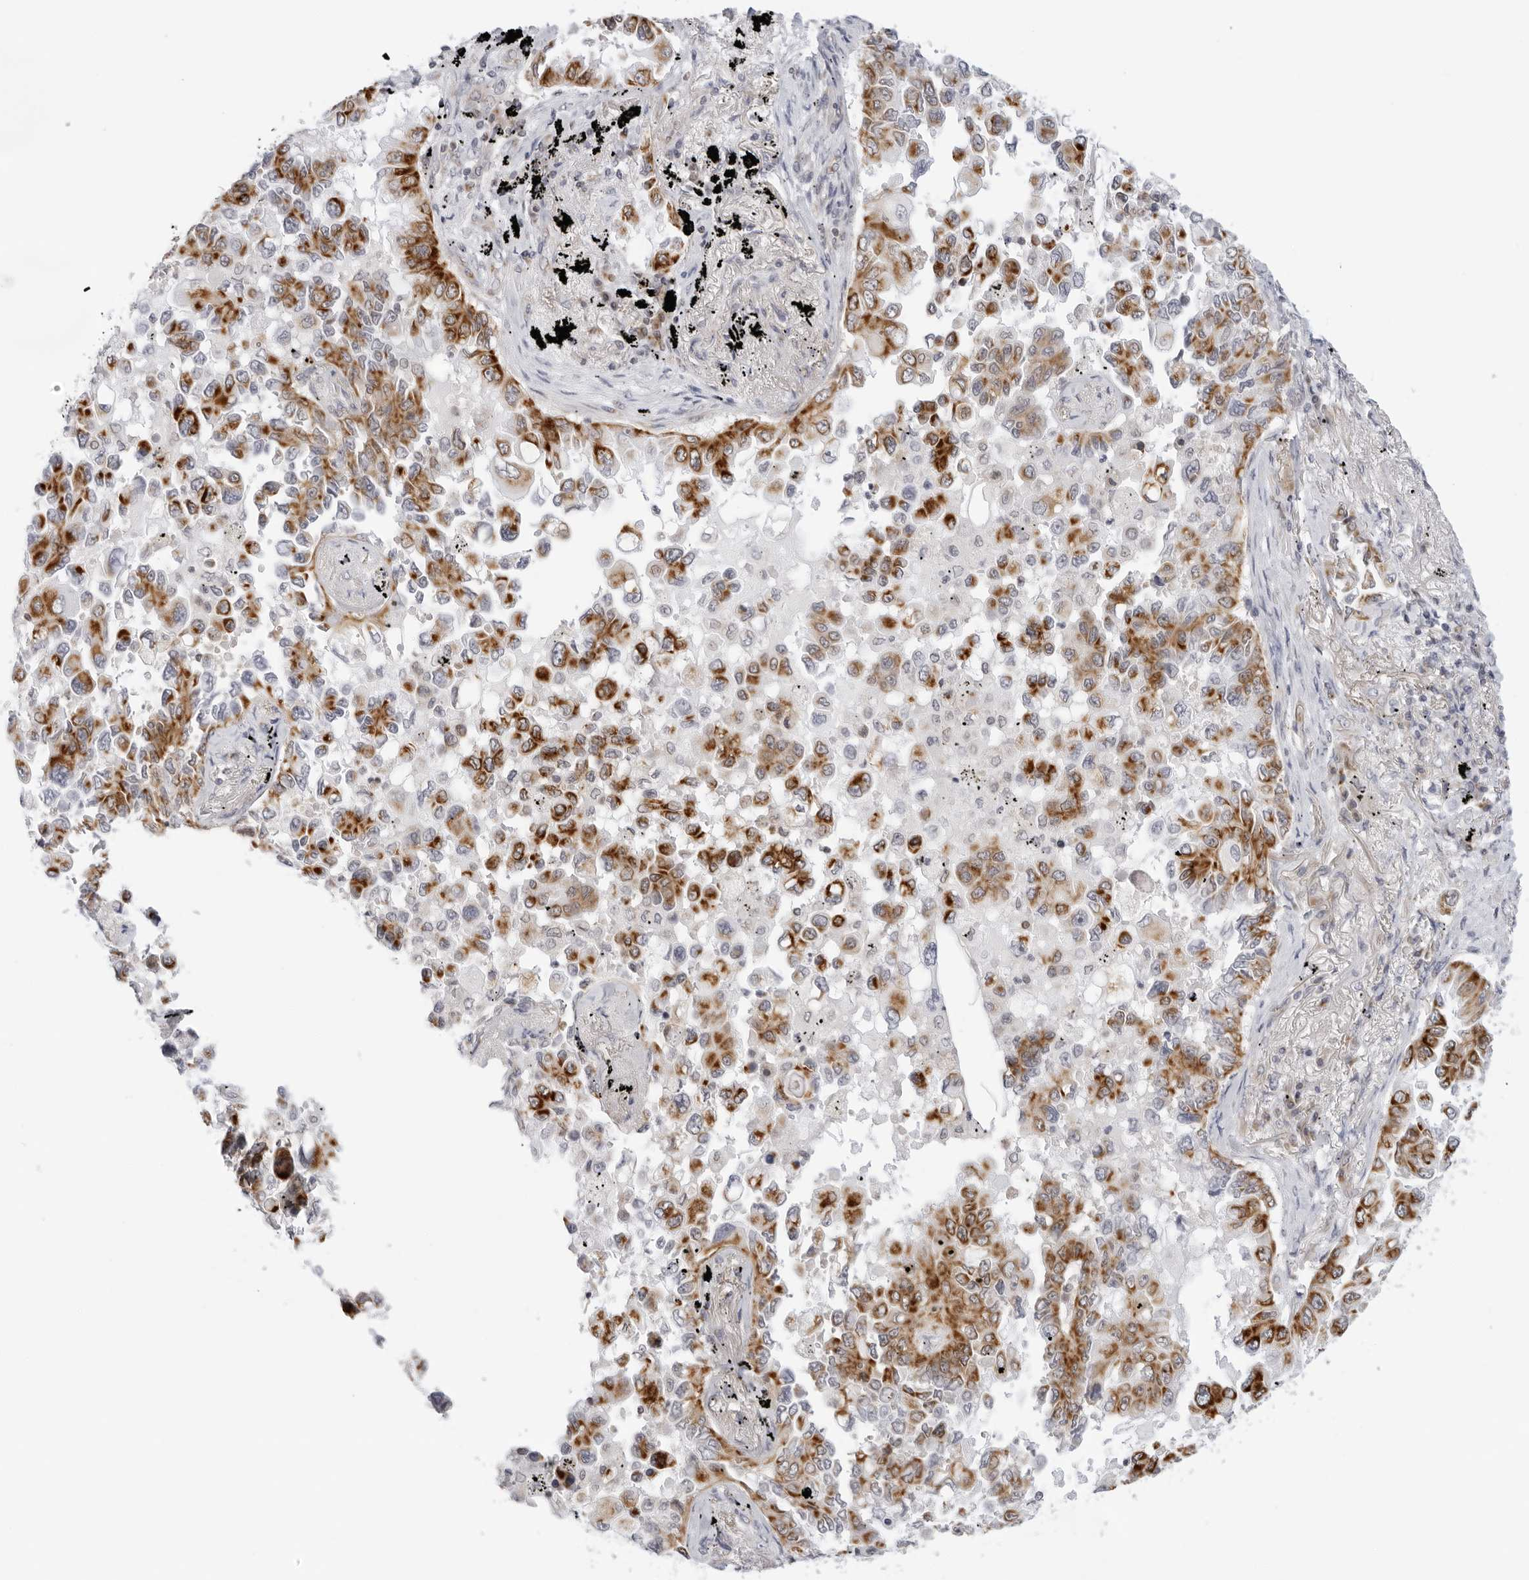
{"staining": {"intensity": "moderate", "quantity": ">75%", "location": "cytoplasmic/membranous"}, "tissue": "lung cancer", "cell_type": "Tumor cells", "image_type": "cancer", "snomed": [{"axis": "morphology", "description": "Adenocarcinoma, NOS"}, {"axis": "topography", "description": "Lung"}], "caption": "Protein analysis of lung adenocarcinoma tissue demonstrates moderate cytoplasmic/membranous expression in approximately >75% of tumor cells.", "gene": "CIART", "patient": {"sex": "female", "age": 67}}